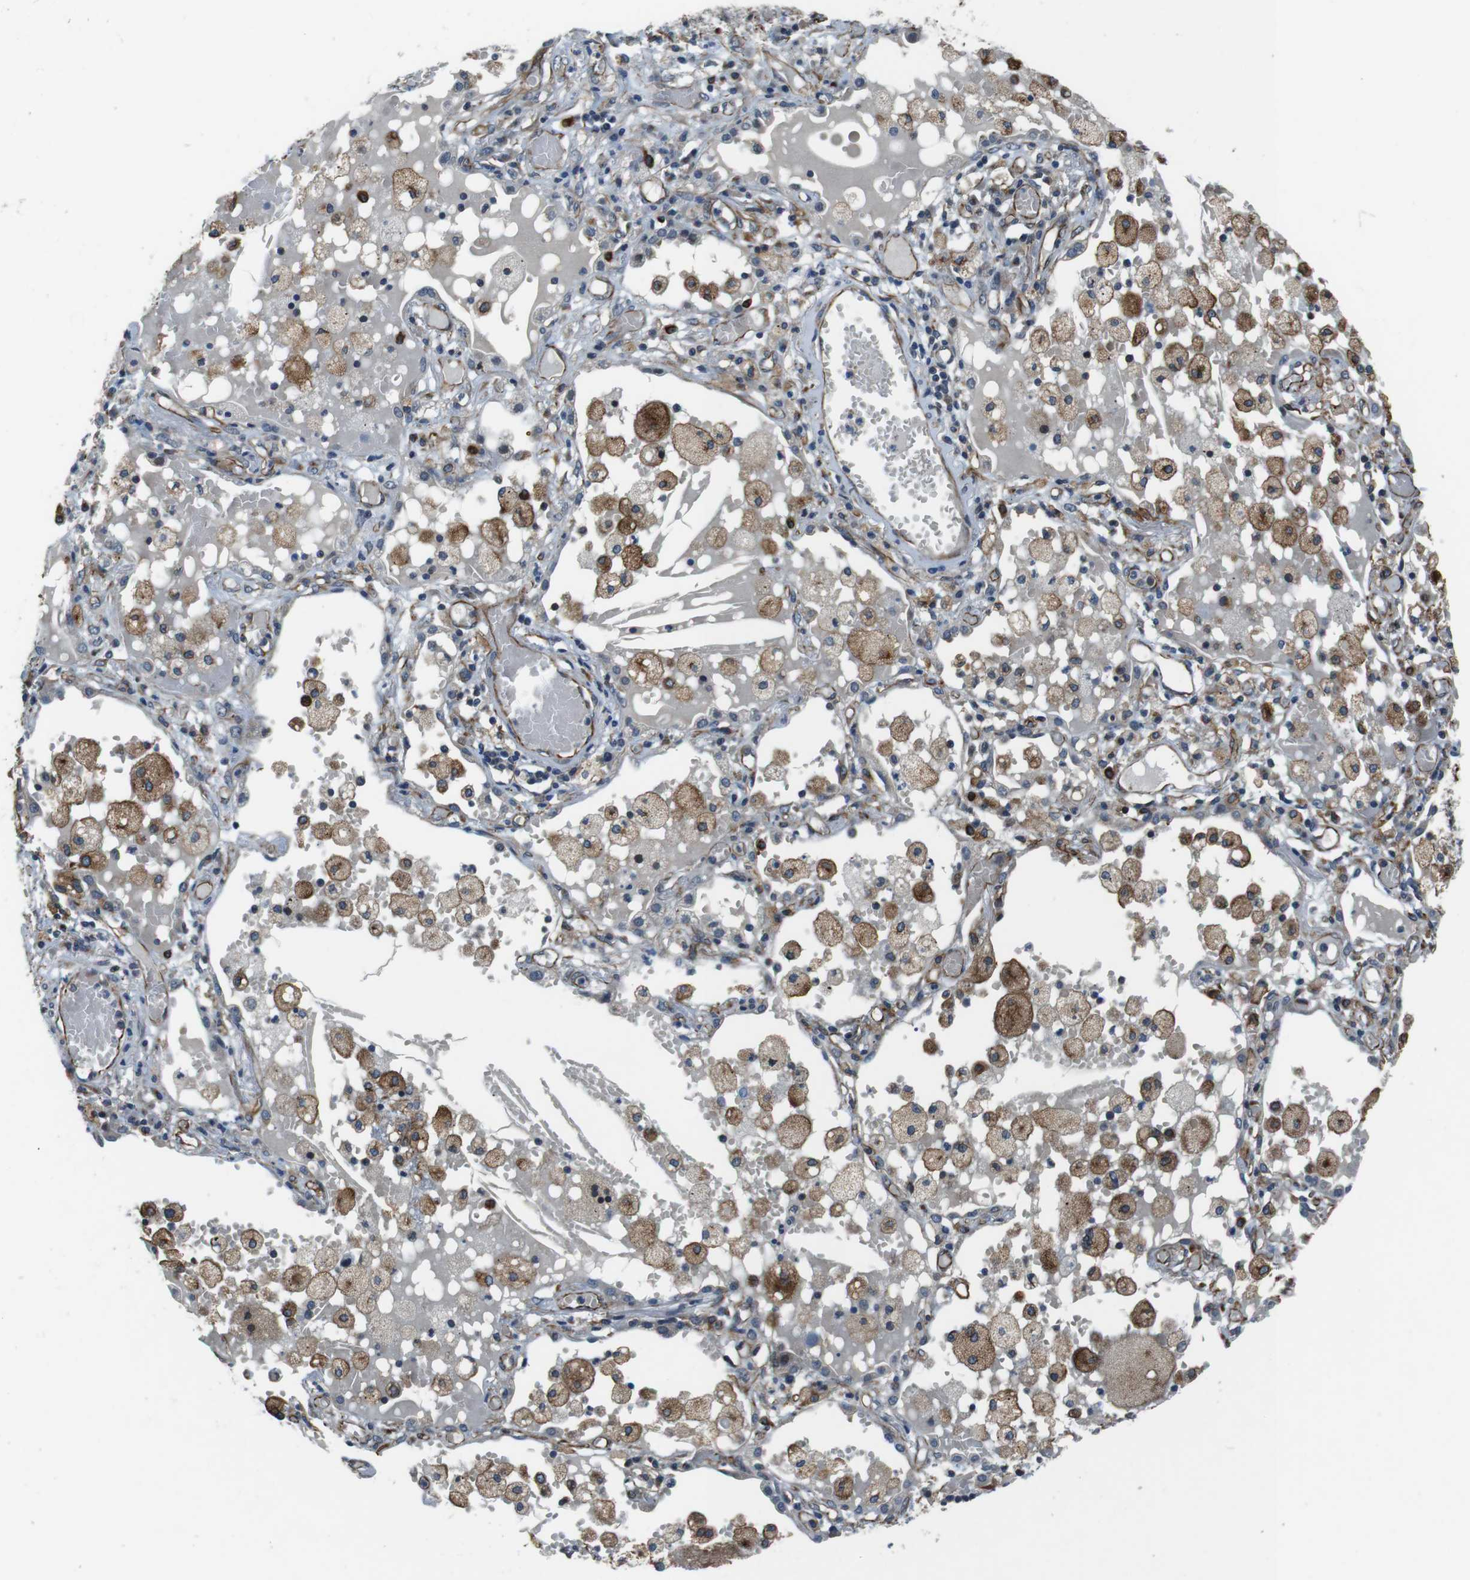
{"staining": {"intensity": "negative", "quantity": "none", "location": "none"}, "tissue": "lung cancer", "cell_type": "Tumor cells", "image_type": "cancer", "snomed": [{"axis": "morphology", "description": "Squamous cell carcinoma, NOS"}, {"axis": "topography", "description": "Lung"}], "caption": "IHC photomicrograph of human lung cancer (squamous cell carcinoma) stained for a protein (brown), which shows no staining in tumor cells.", "gene": "LRRC49", "patient": {"sex": "male", "age": 71}}